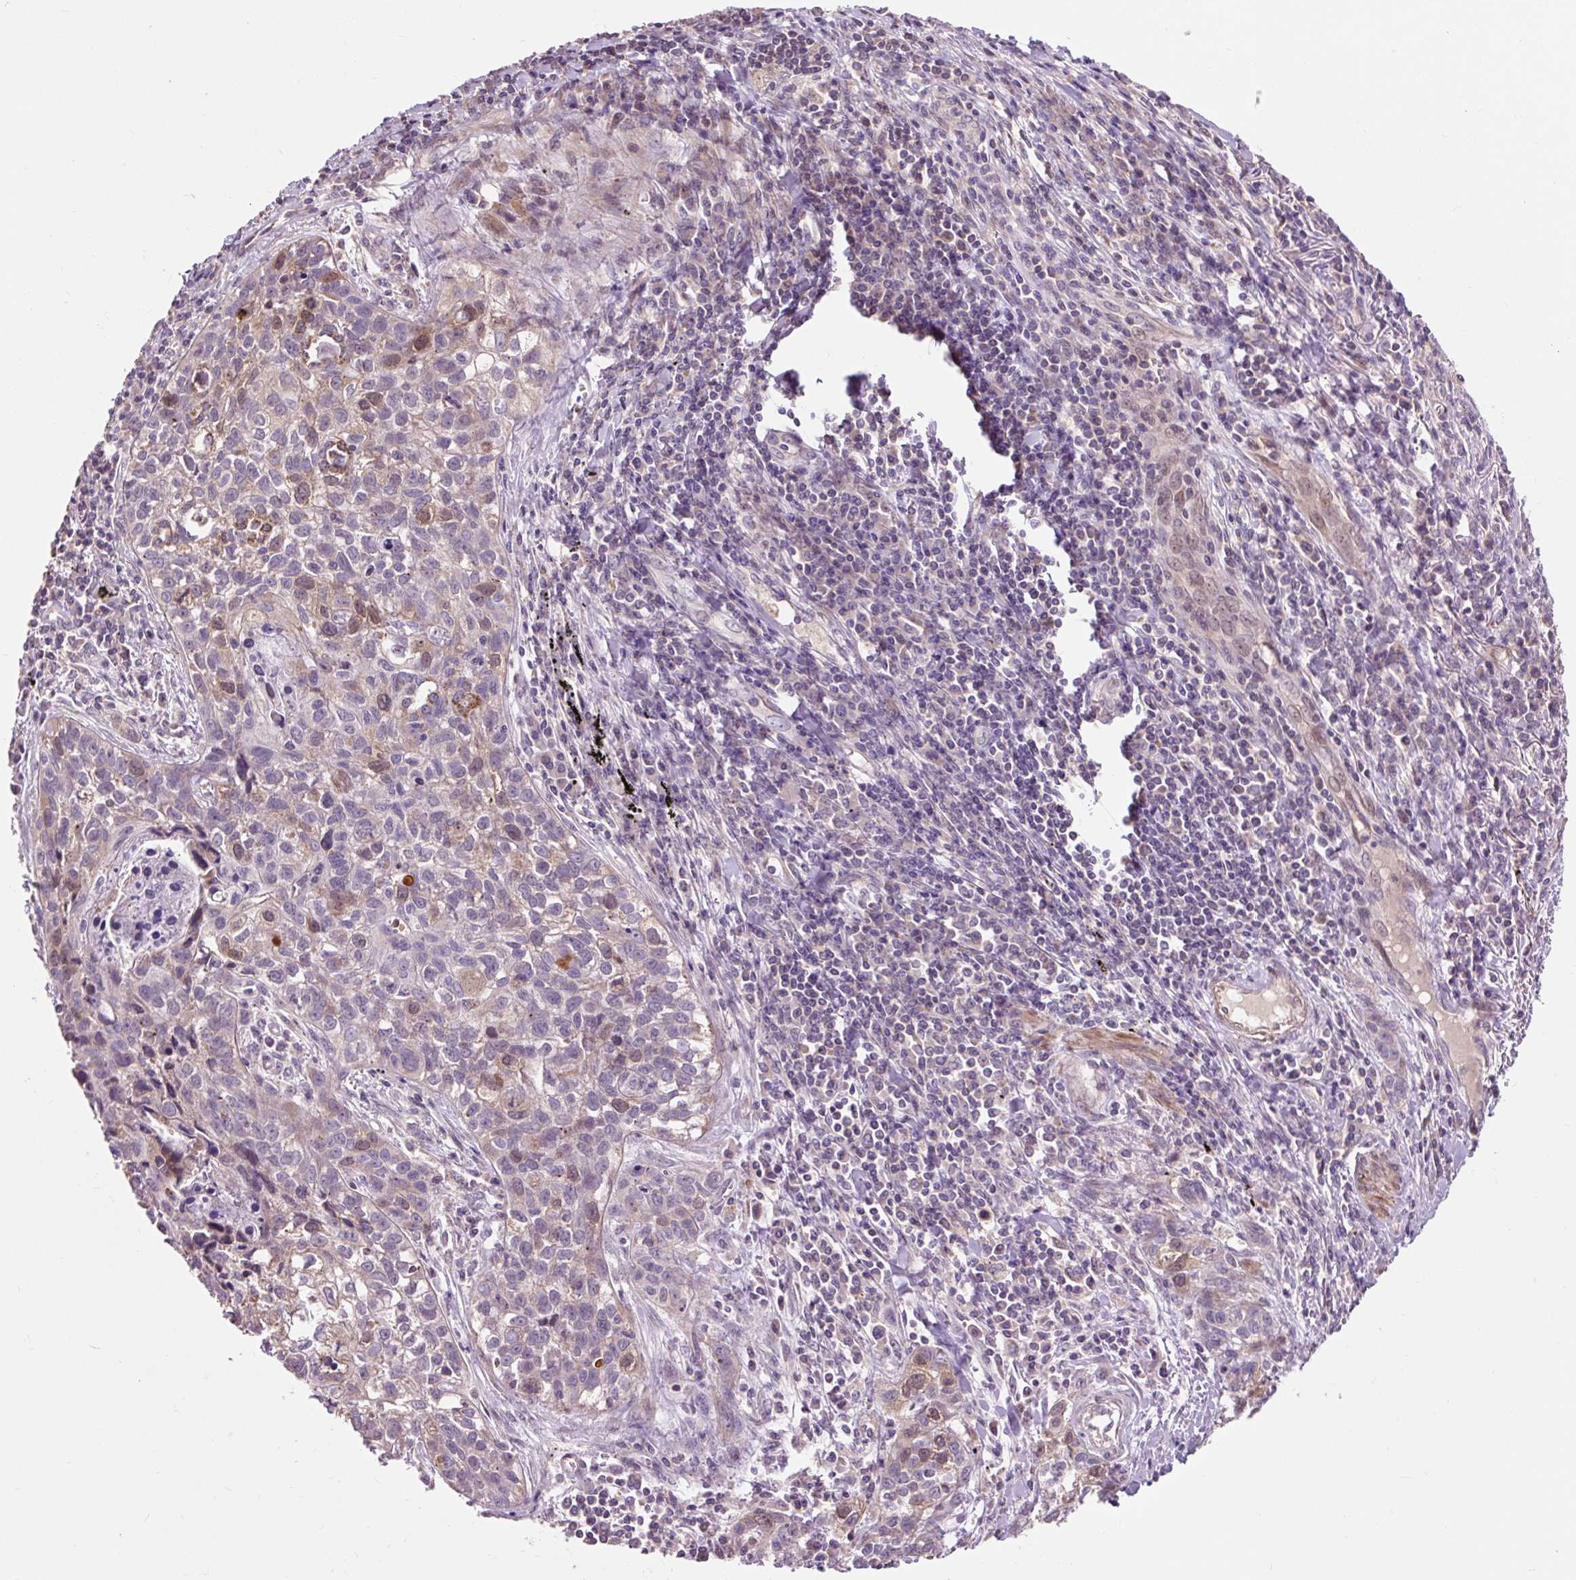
{"staining": {"intensity": "moderate", "quantity": "<25%", "location": "cytoplasmic/membranous"}, "tissue": "lung cancer", "cell_type": "Tumor cells", "image_type": "cancer", "snomed": [{"axis": "morphology", "description": "Squamous cell carcinoma, NOS"}, {"axis": "topography", "description": "Lung"}], "caption": "High-magnification brightfield microscopy of lung cancer (squamous cell carcinoma) stained with DAB (3,3'-diaminobenzidine) (brown) and counterstained with hematoxylin (blue). tumor cells exhibit moderate cytoplasmic/membranous positivity is seen in approximately<25% of cells. The staining was performed using DAB to visualize the protein expression in brown, while the nuclei were stained in blue with hematoxylin (Magnification: 20x).", "gene": "PRIMPOL", "patient": {"sex": "male", "age": 74}}